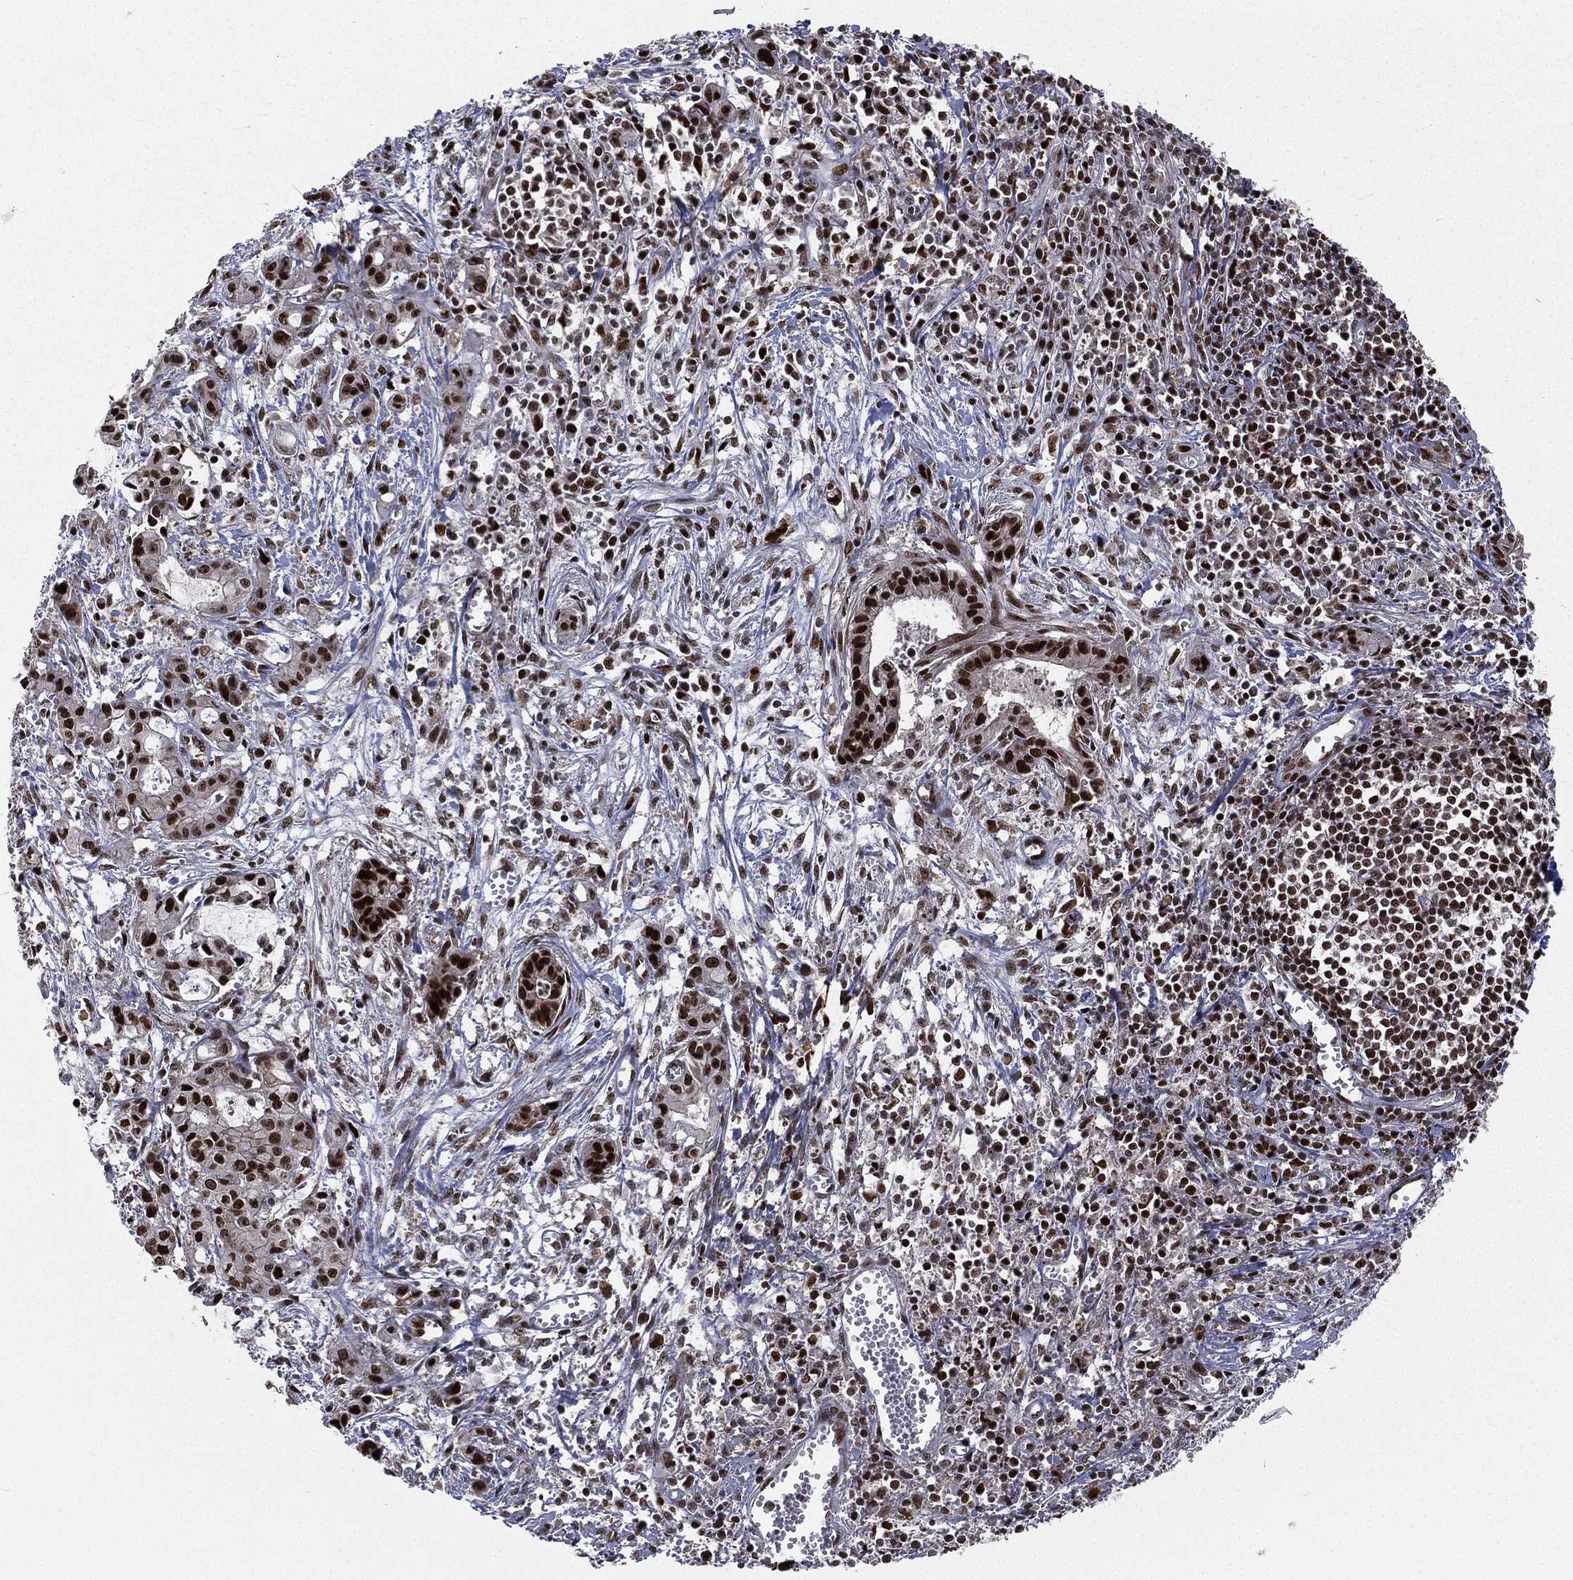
{"staining": {"intensity": "strong", "quantity": ">75%", "location": "nuclear"}, "tissue": "pancreatic cancer", "cell_type": "Tumor cells", "image_type": "cancer", "snomed": [{"axis": "morphology", "description": "Adenocarcinoma, NOS"}, {"axis": "topography", "description": "Pancreas"}], "caption": "Immunohistochemistry (IHC) (DAB) staining of pancreatic cancer (adenocarcinoma) shows strong nuclear protein expression in about >75% of tumor cells.", "gene": "POLB", "patient": {"sex": "male", "age": 48}}